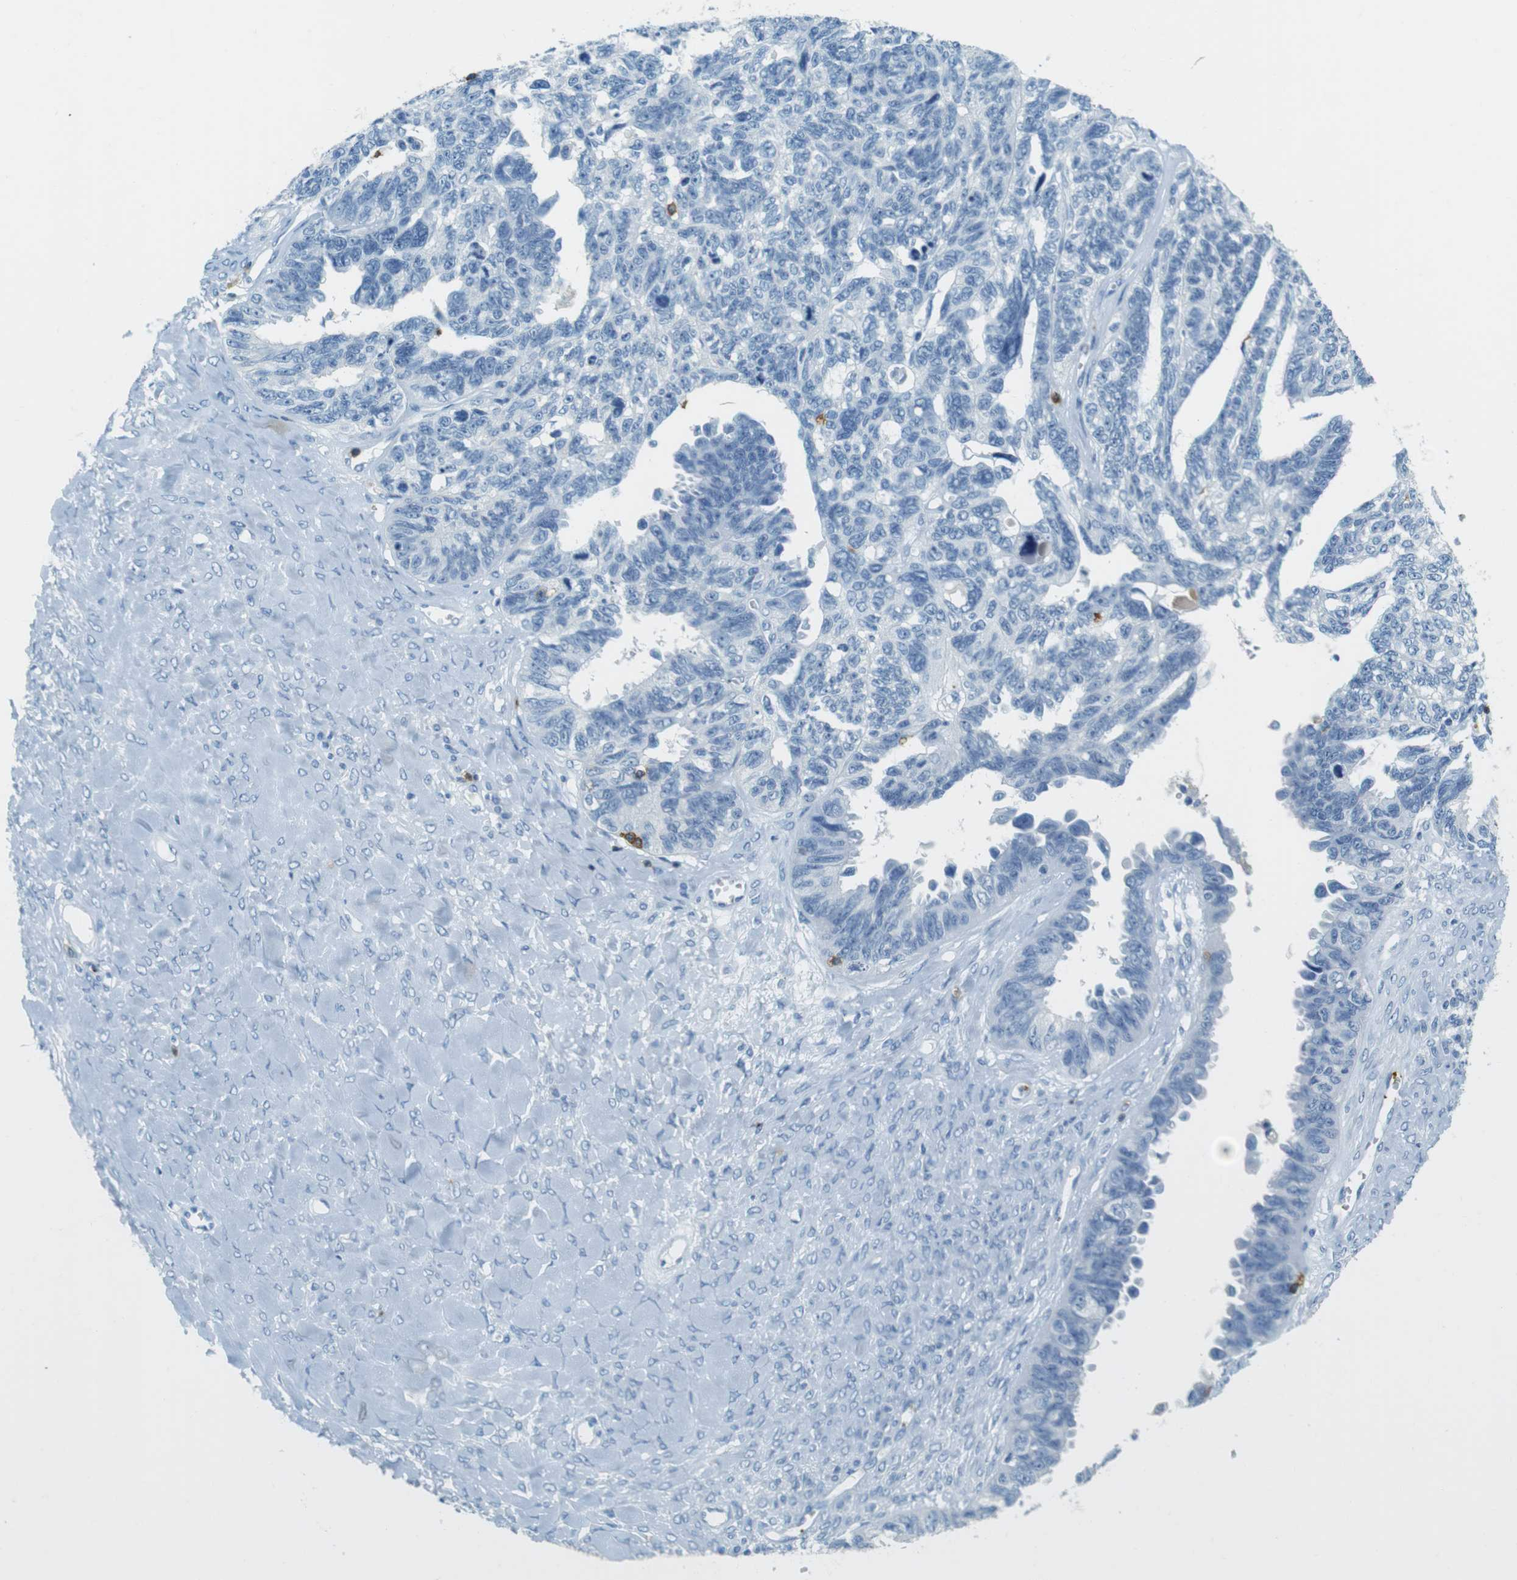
{"staining": {"intensity": "negative", "quantity": "none", "location": "none"}, "tissue": "ovarian cancer", "cell_type": "Tumor cells", "image_type": "cancer", "snomed": [{"axis": "morphology", "description": "Cystadenocarcinoma, serous, NOS"}, {"axis": "topography", "description": "Ovary"}], "caption": "DAB (3,3'-diaminobenzidine) immunohistochemical staining of human serous cystadenocarcinoma (ovarian) displays no significant staining in tumor cells.", "gene": "LAT", "patient": {"sex": "female", "age": 79}}